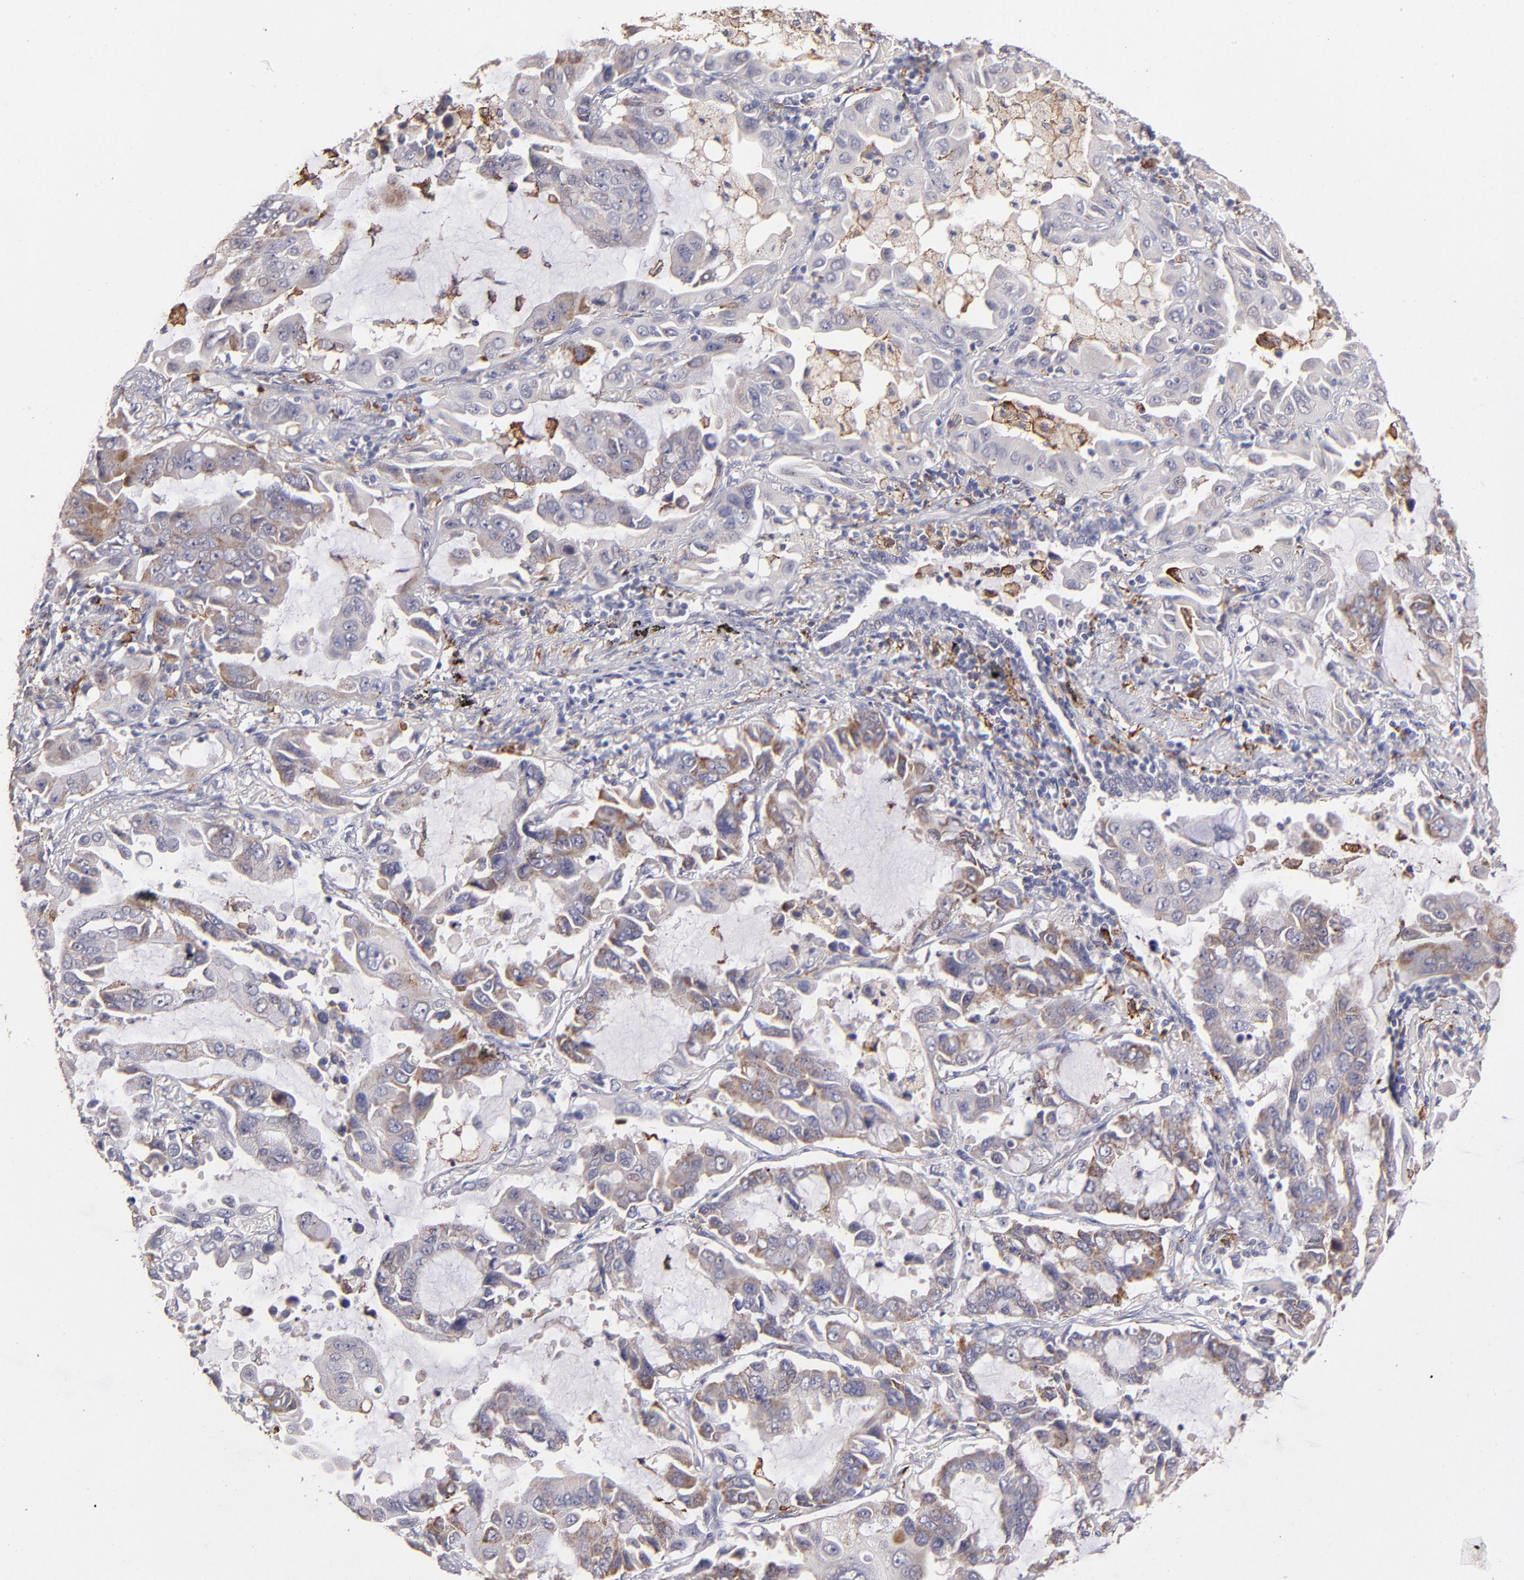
{"staining": {"intensity": "strong", "quantity": "25%-75%", "location": "cytoplasmic/membranous"}, "tissue": "lung cancer", "cell_type": "Tumor cells", "image_type": "cancer", "snomed": [{"axis": "morphology", "description": "Adenocarcinoma, NOS"}, {"axis": "topography", "description": "Lung"}], "caption": "Lung cancer was stained to show a protein in brown. There is high levels of strong cytoplasmic/membranous positivity in approximately 25%-75% of tumor cells. (IHC, brightfield microscopy, high magnification).", "gene": "GLDC", "patient": {"sex": "male", "age": 64}}